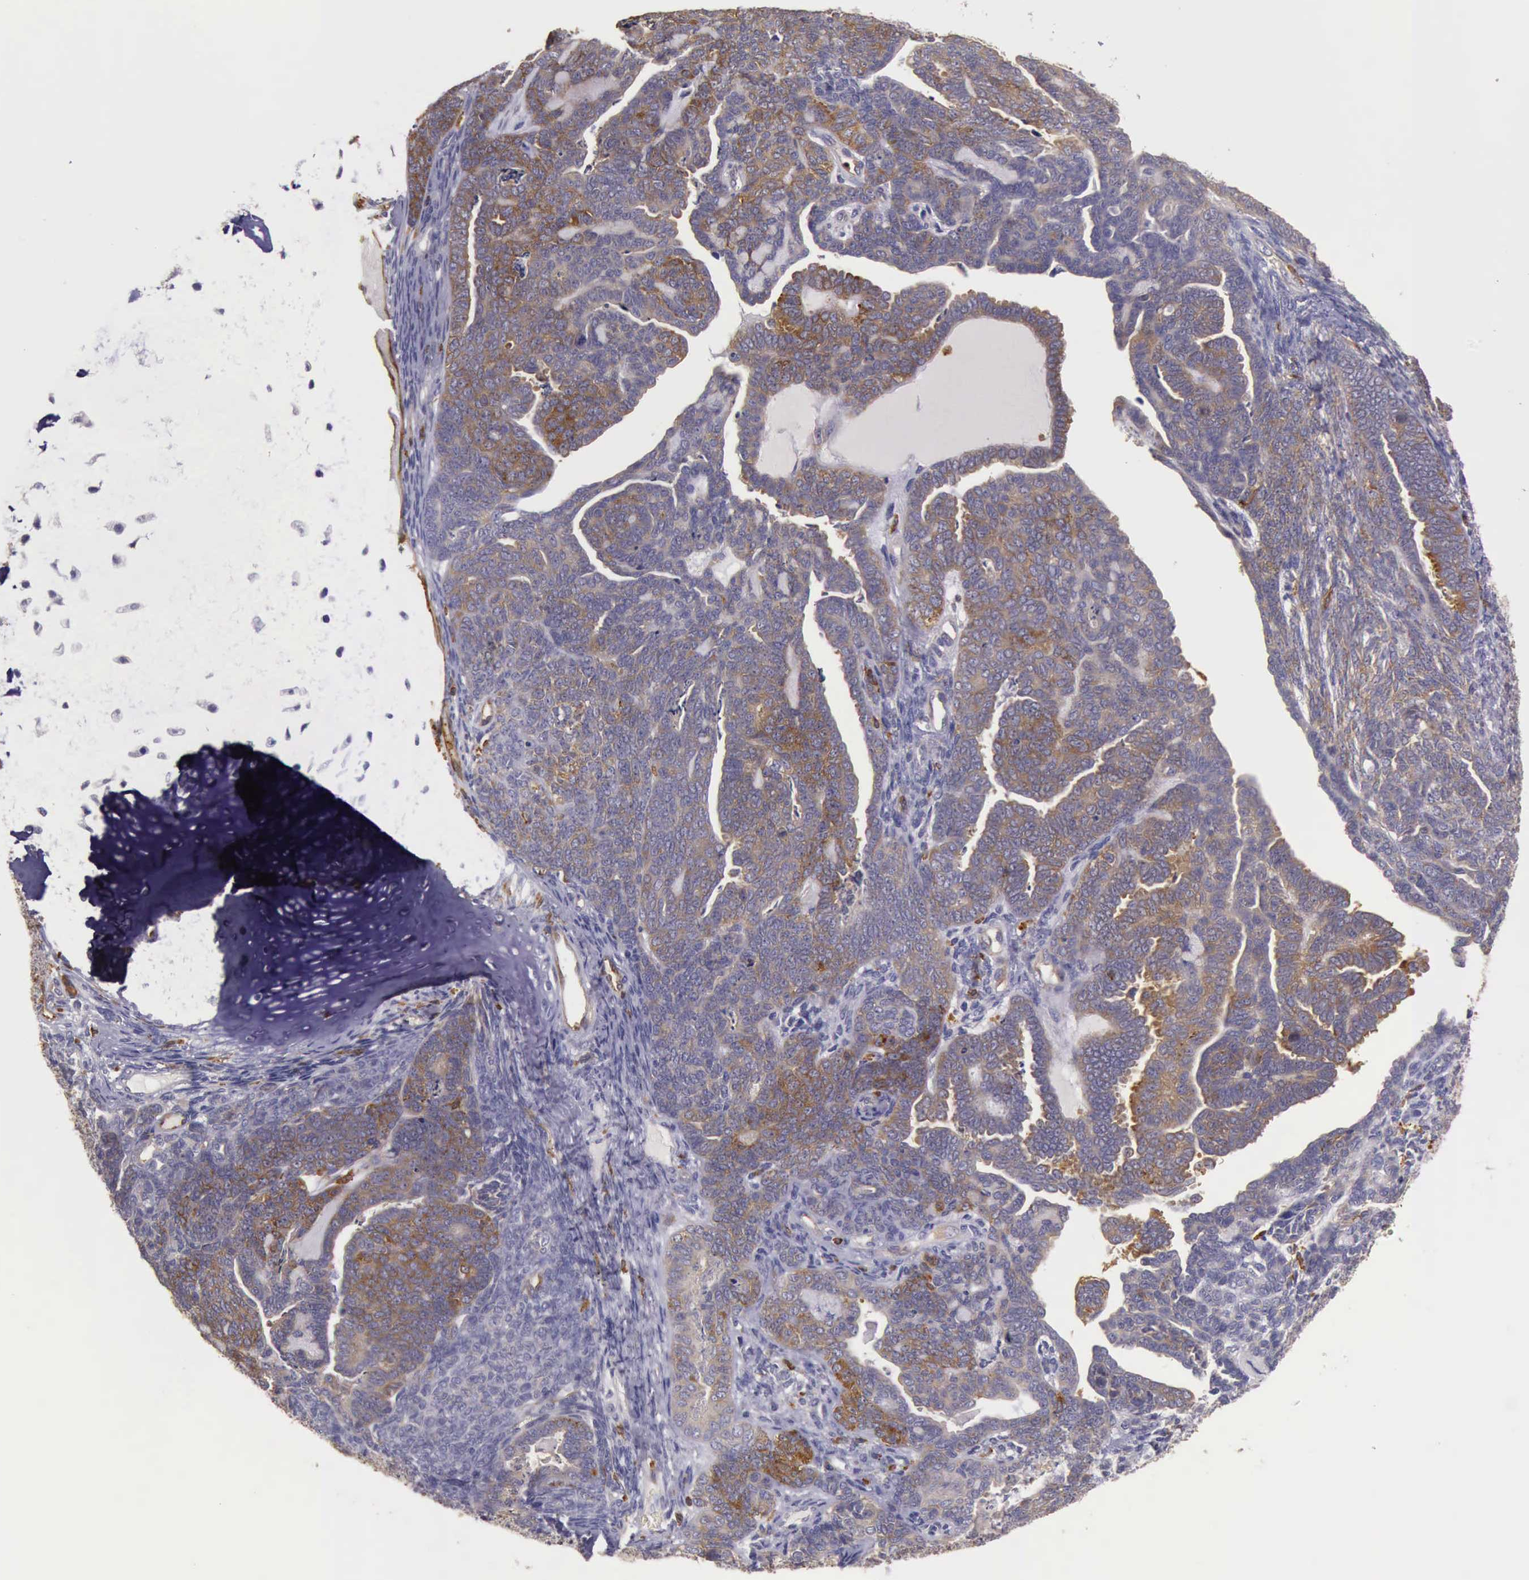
{"staining": {"intensity": "moderate", "quantity": "25%-75%", "location": "cytoplasmic/membranous"}, "tissue": "endometrial cancer", "cell_type": "Tumor cells", "image_type": "cancer", "snomed": [{"axis": "morphology", "description": "Neoplasm, malignant, NOS"}, {"axis": "topography", "description": "Endometrium"}], "caption": "The photomicrograph exhibits immunohistochemical staining of endometrial cancer (neoplasm (malignant)). There is moderate cytoplasmic/membranous expression is seen in about 25%-75% of tumor cells.", "gene": "ARHGAP4", "patient": {"sex": "female", "age": 74}}